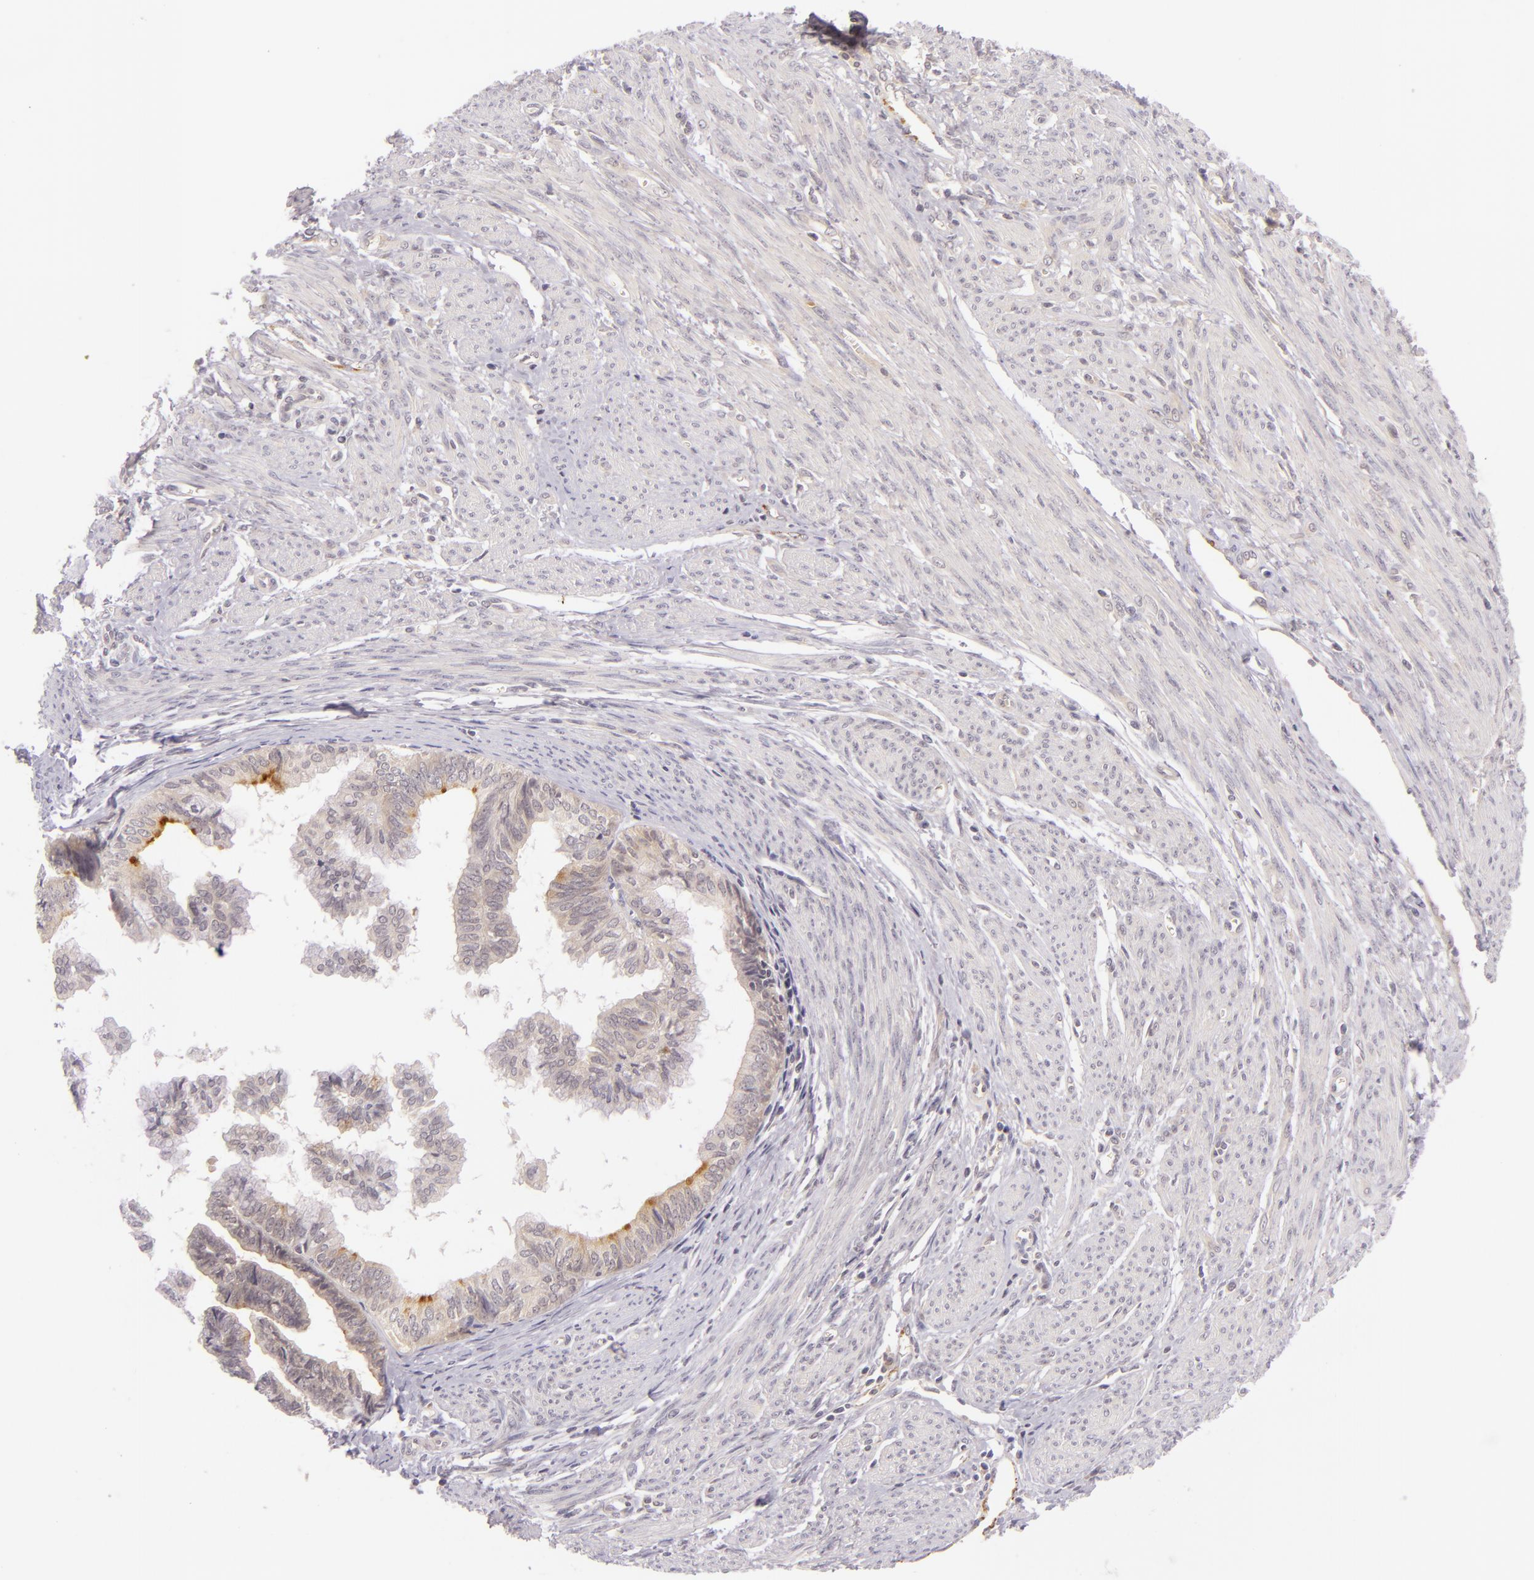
{"staining": {"intensity": "weak", "quantity": "25%-75%", "location": "cytoplasmic/membranous"}, "tissue": "endometrial cancer", "cell_type": "Tumor cells", "image_type": "cancer", "snomed": [{"axis": "morphology", "description": "Adenocarcinoma, NOS"}, {"axis": "topography", "description": "Endometrium"}], "caption": "Protein staining by immunohistochemistry (IHC) displays weak cytoplasmic/membranous positivity in about 25%-75% of tumor cells in endometrial cancer (adenocarcinoma).", "gene": "CASP8", "patient": {"sex": "female", "age": 75}}